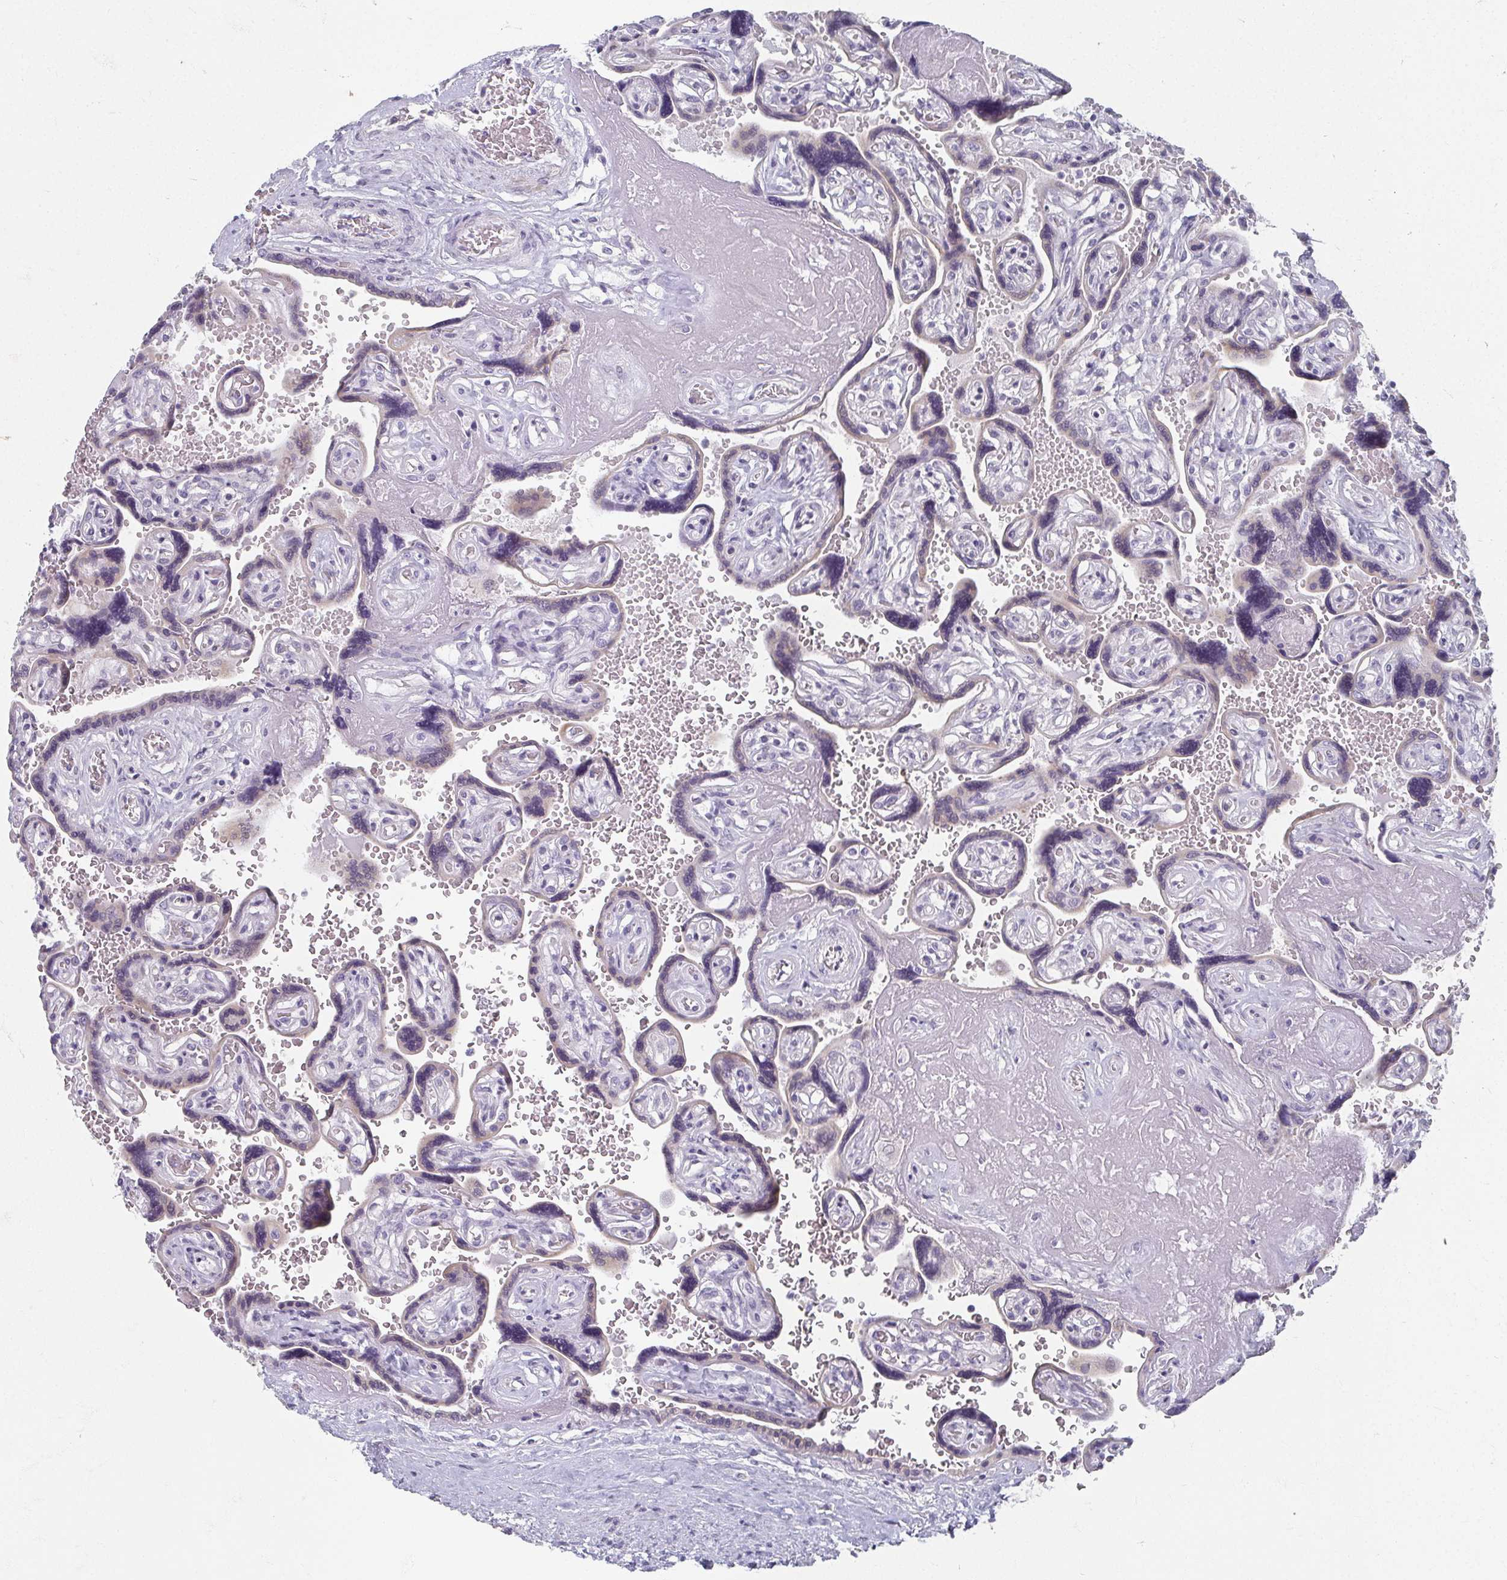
{"staining": {"intensity": "negative", "quantity": "none", "location": "none"}, "tissue": "placenta", "cell_type": "Decidual cells", "image_type": "normal", "snomed": [{"axis": "morphology", "description": "Normal tissue, NOS"}, {"axis": "topography", "description": "Placenta"}], "caption": "IHC micrograph of benign placenta: human placenta stained with DAB (3,3'-diaminobenzidine) demonstrates no significant protein positivity in decidual cells.", "gene": "CAMKV", "patient": {"sex": "female", "age": 32}}